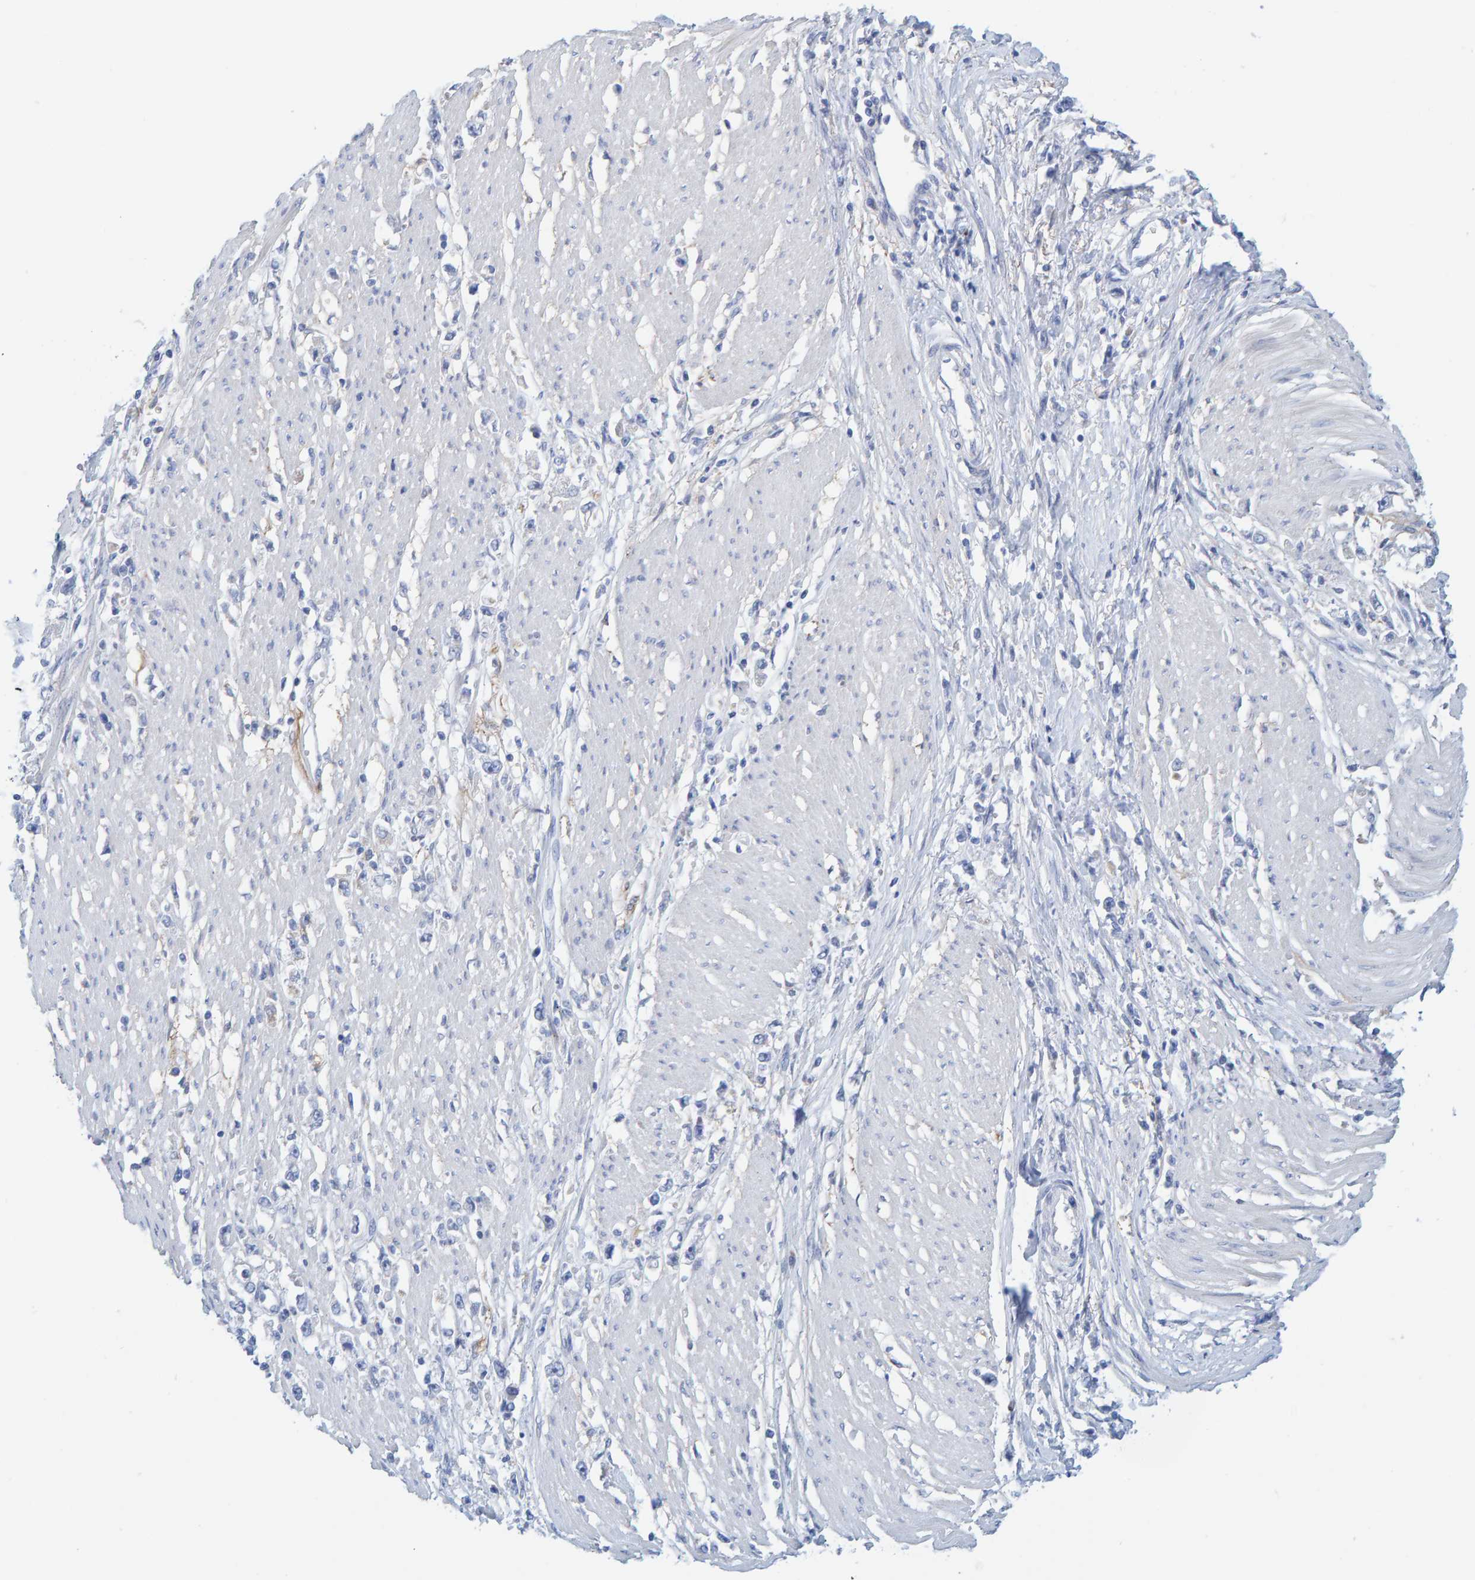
{"staining": {"intensity": "negative", "quantity": "none", "location": "none"}, "tissue": "stomach cancer", "cell_type": "Tumor cells", "image_type": "cancer", "snomed": [{"axis": "morphology", "description": "Adenocarcinoma, NOS"}, {"axis": "topography", "description": "Stomach"}], "caption": "High magnification brightfield microscopy of stomach cancer stained with DAB (3,3'-diaminobenzidine) (brown) and counterstained with hematoxylin (blue): tumor cells show no significant staining.", "gene": "KLHL11", "patient": {"sex": "female", "age": 59}}